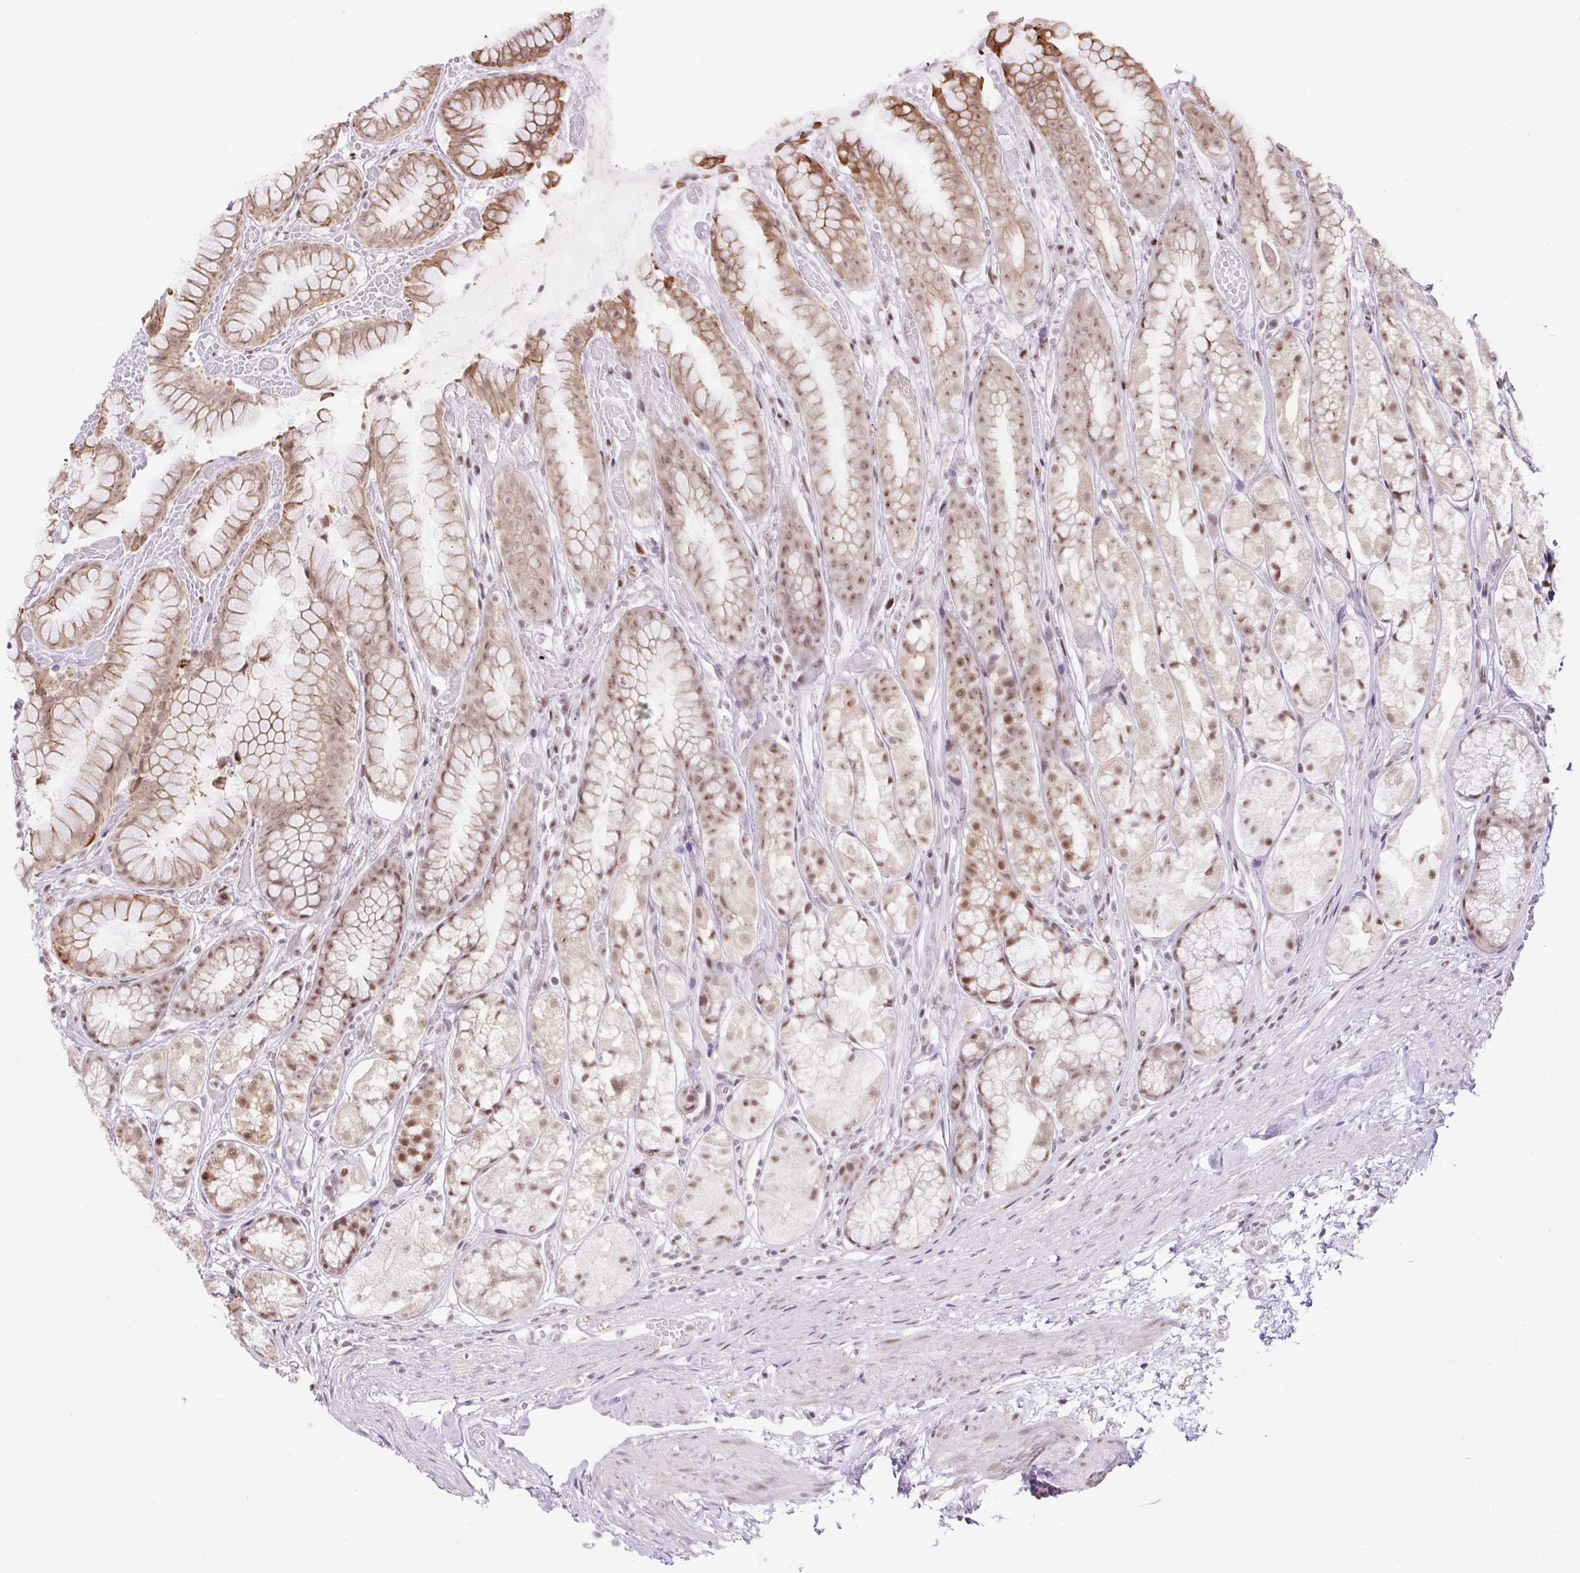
{"staining": {"intensity": "moderate", "quantity": "25%-75%", "location": "cytoplasmic/membranous,nuclear"}, "tissue": "stomach", "cell_type": "Glandular cells", "image_type": "normal", "snomed": [{"axis": "morphology", "description": "Normal tissue, NOS"}, {"axis": "topography", "description": "Smooth muscle"}, {"axis": "topography", "description": "Stomach"}], "caption": "DAB immunohistochemical staining of normal stomach reveals moderate cytoplasmic/membranous,nuclear protein staining in about 25%-75% of glandular cells. (brown staining indicates protein expression, while blue staining denotes nuclei).", "gene": "TAF1A", "patient": {"sex": "male", "age": 70}}